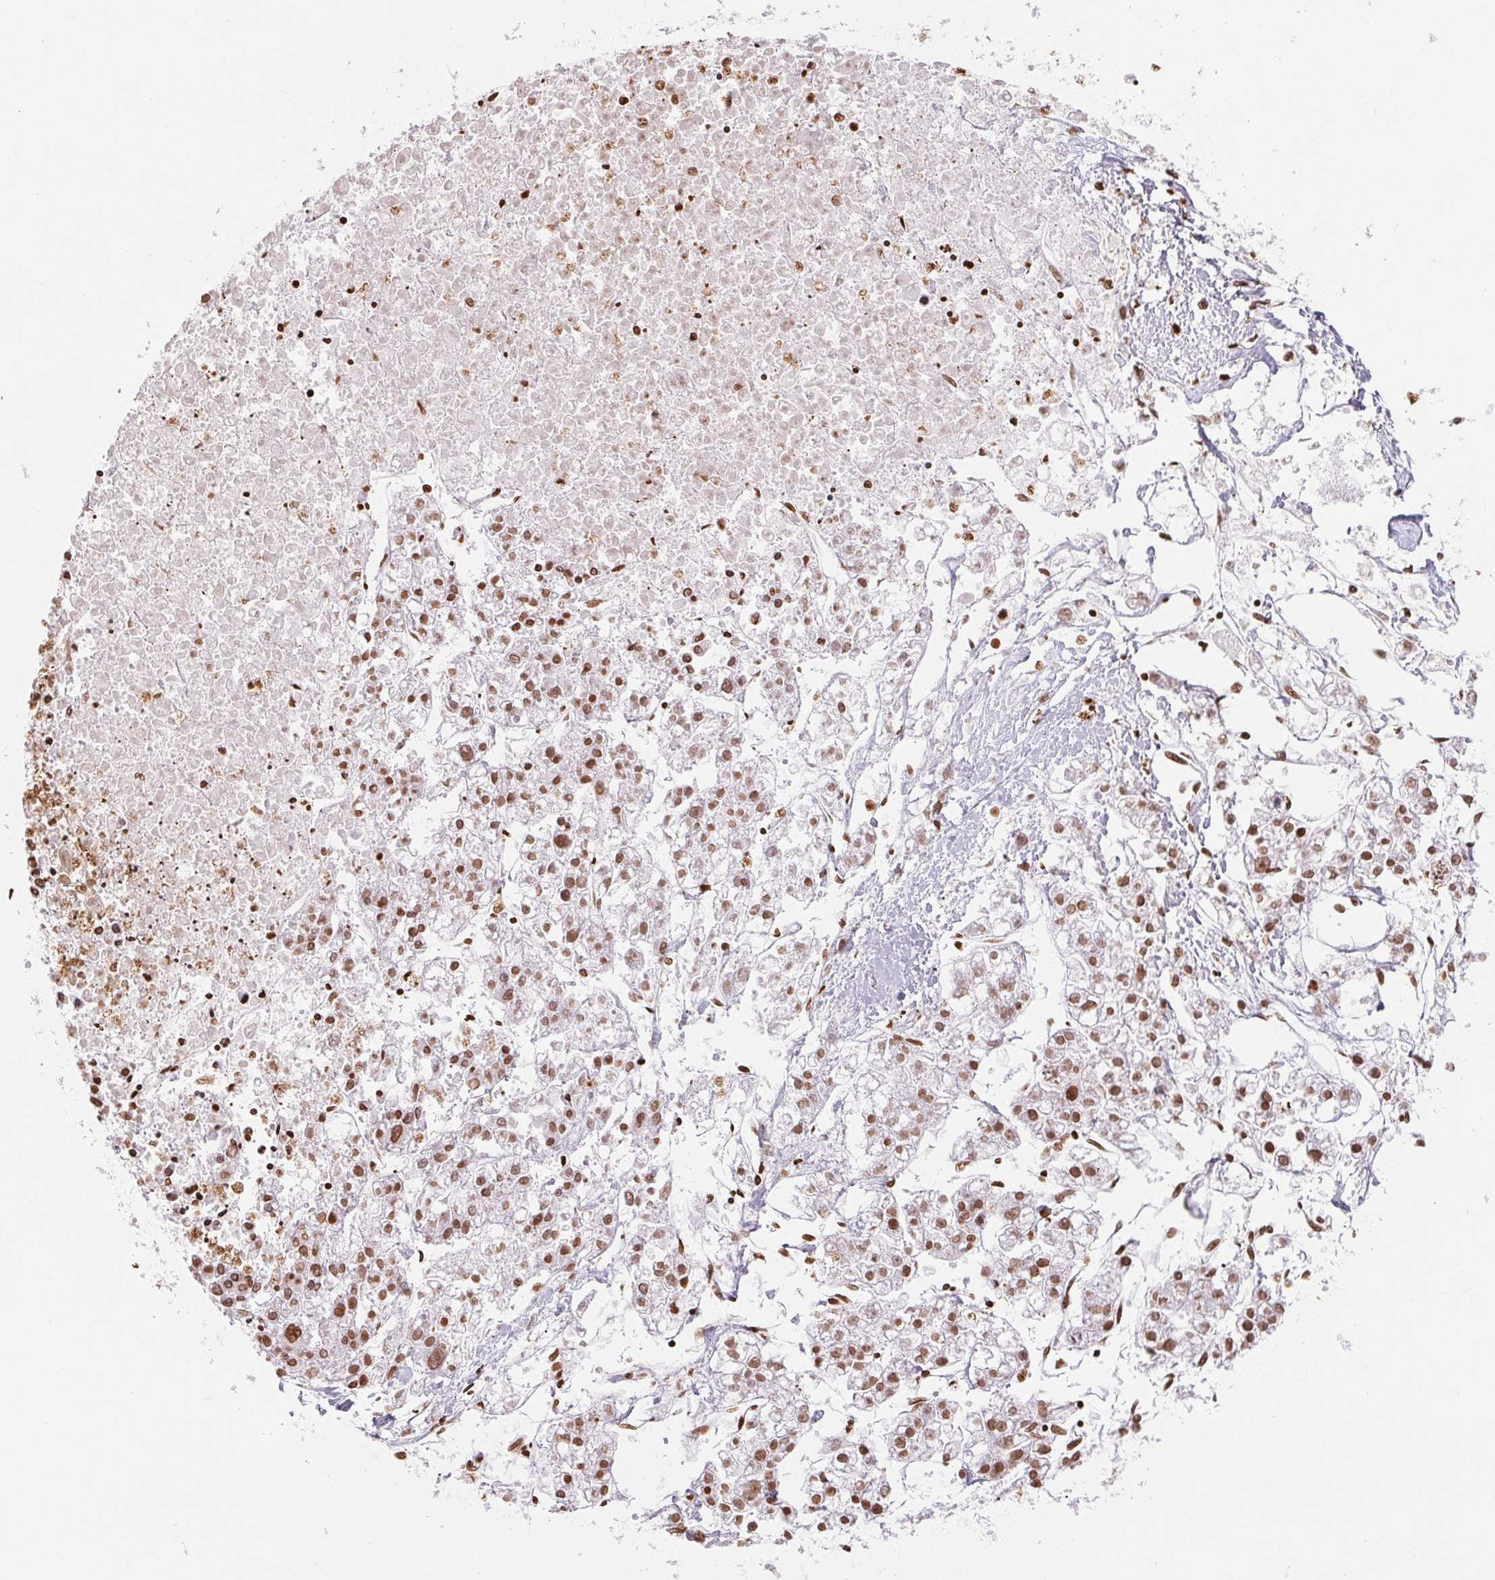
{"staining": {"intensity": "moderate", "quantity": ">75%", "location": "nuclear"}, "tissue": "liver cancer", "cell_type": "Tumor cells", "image_type": "cancer", "snomed": [{"axis": "morphology", "description": "Carcinoma, Hepatocellular, NOS"}, {"axis": "topography", "description": "Liver"}], "caption": "About >75% of tumor cells in human hepatocellular carcinoma (liver) demonstrate moderate nuclear protein staining as visualized by brown immunohistochemical staining.", "gene": "SMIM12", "patient": {"sex": "male", "age": 56}}